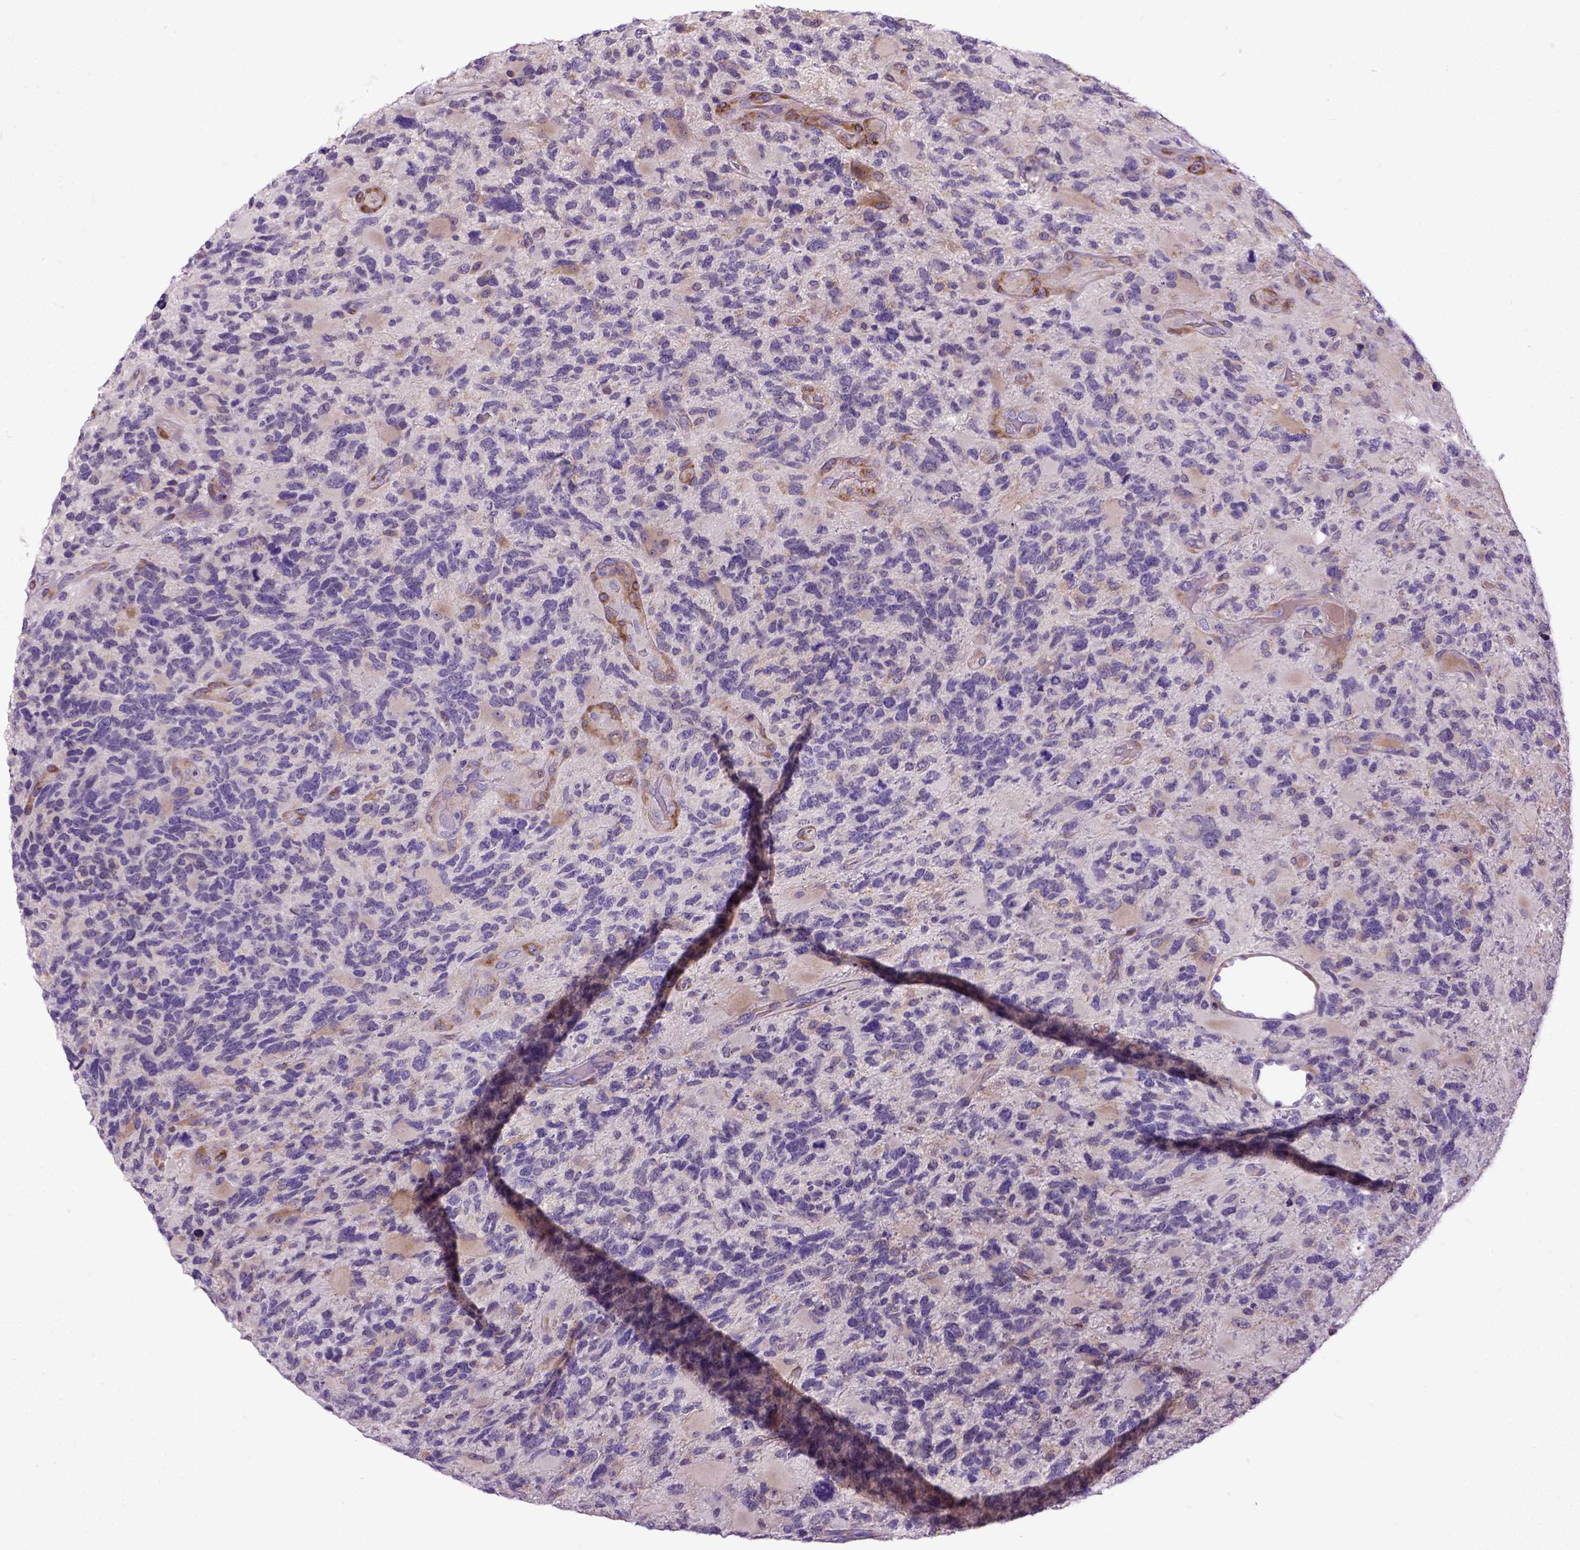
{"staining": {"intensity": "weak", "quantity": "25%-75%", "location": "cytoplasmic/membranous"}, "tissue": "glioma", "cell_type": "Tumor cells", "image_type": "cancer", "snomed": [{"axis": "morphology", "description": "Glioma, malignant, High grade"}, {"axis": "topography", "description": "Brain"}], "caption": "Immunohistochemistry of human glioma reveals low levels of weak cytoplasmic/membranous positivity in approximately 25%-75% of tumor cells.", "gene": "NEK5", "patient": {"sex": "female", "age": 71}}